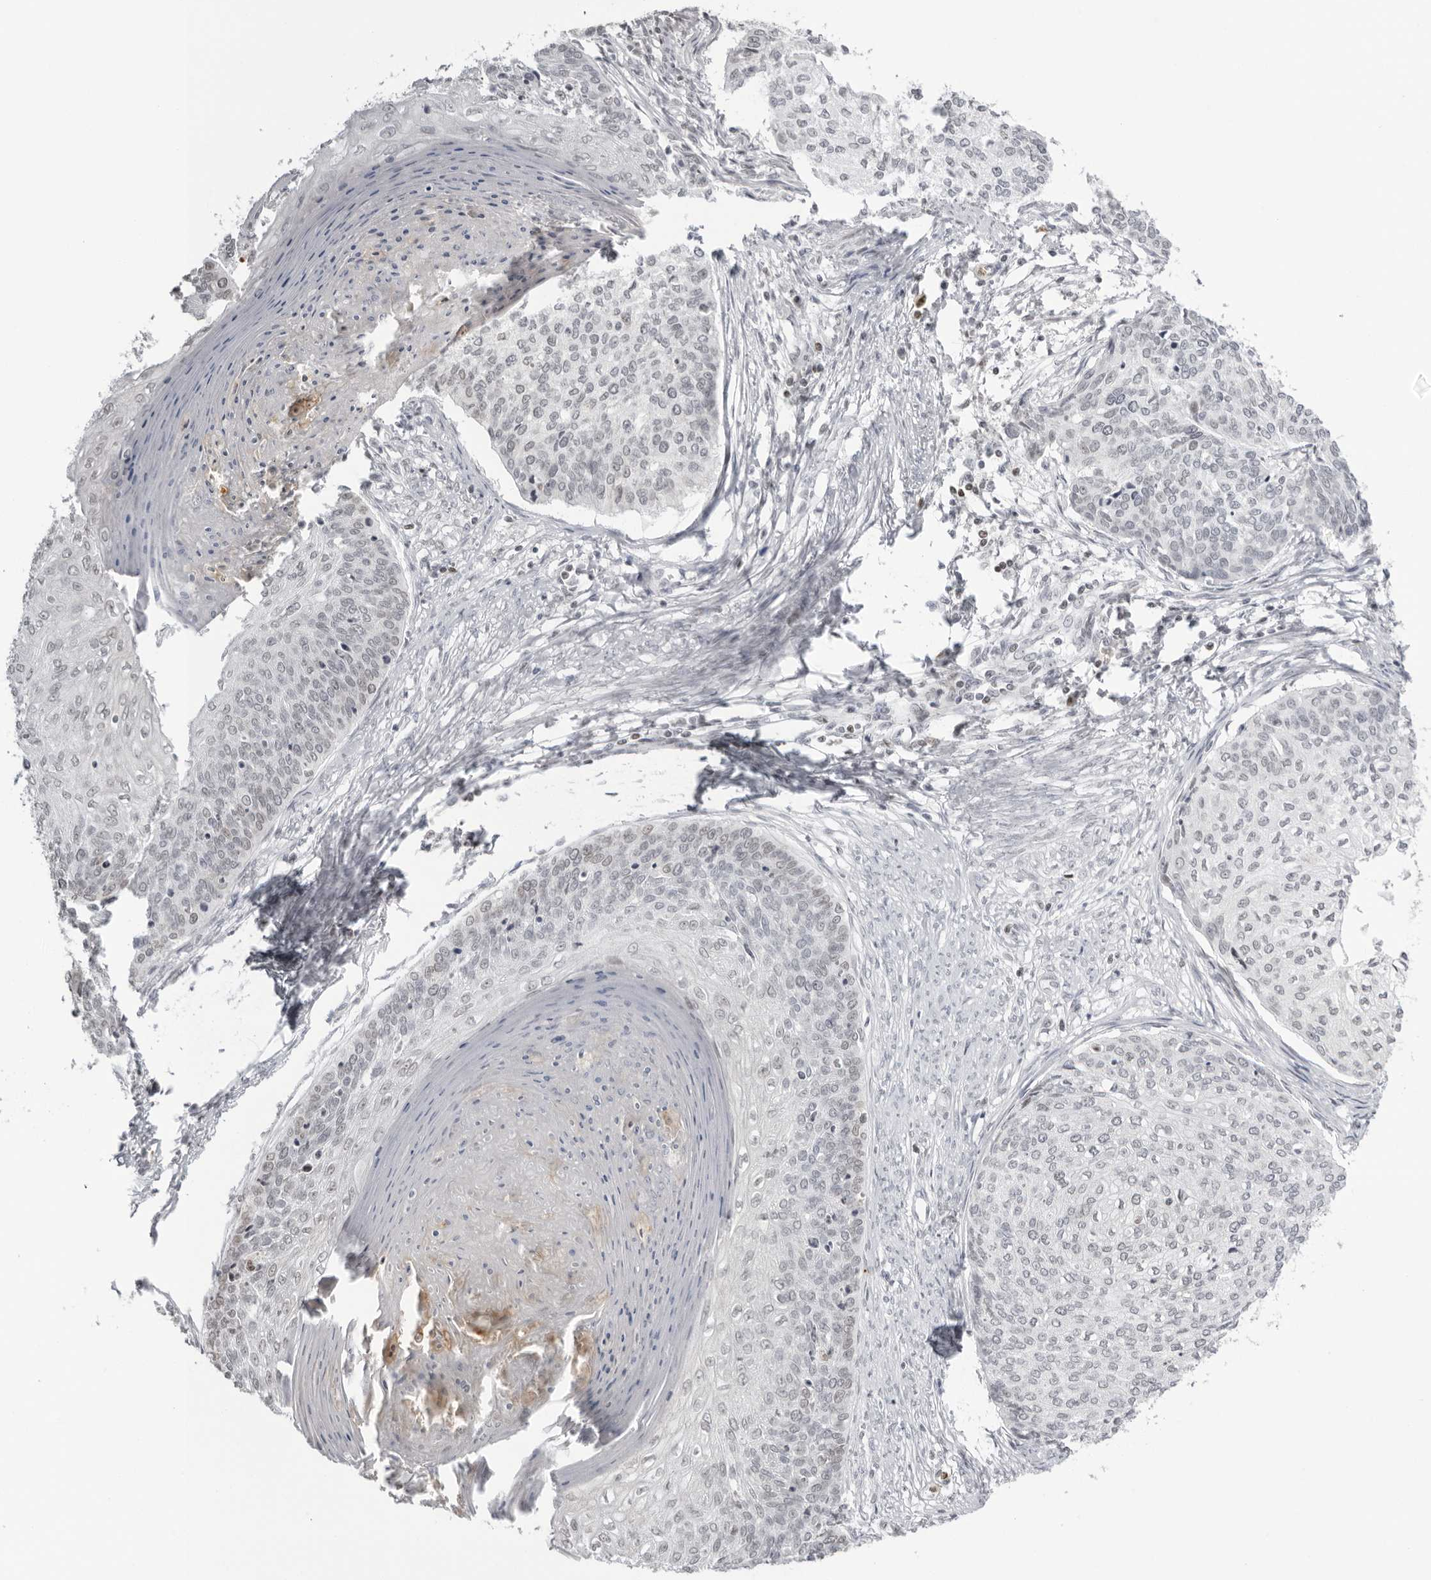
{"staining": {"intensity": "negative", "quantity": "none", "location": "none"}, "tissue": "cervical cancer", "cell_type": "Tumor cells", "image_type": "cancer", "snomed": [{"axis": "morphology", "description": "Squamous cell carcinoma, NOS"}, {"axis": "topography", "description": "Cervix"}], "caption": "High magnification brightfield microscopy of cervical cancer stained with DAB (3,3'-diaminobenzidine) (brown) and counterstained with hematoxylin (blue): tumor cells show no significant staining.", "gene": "RNF146", "patient": {"sex": "female", "age": 37}}